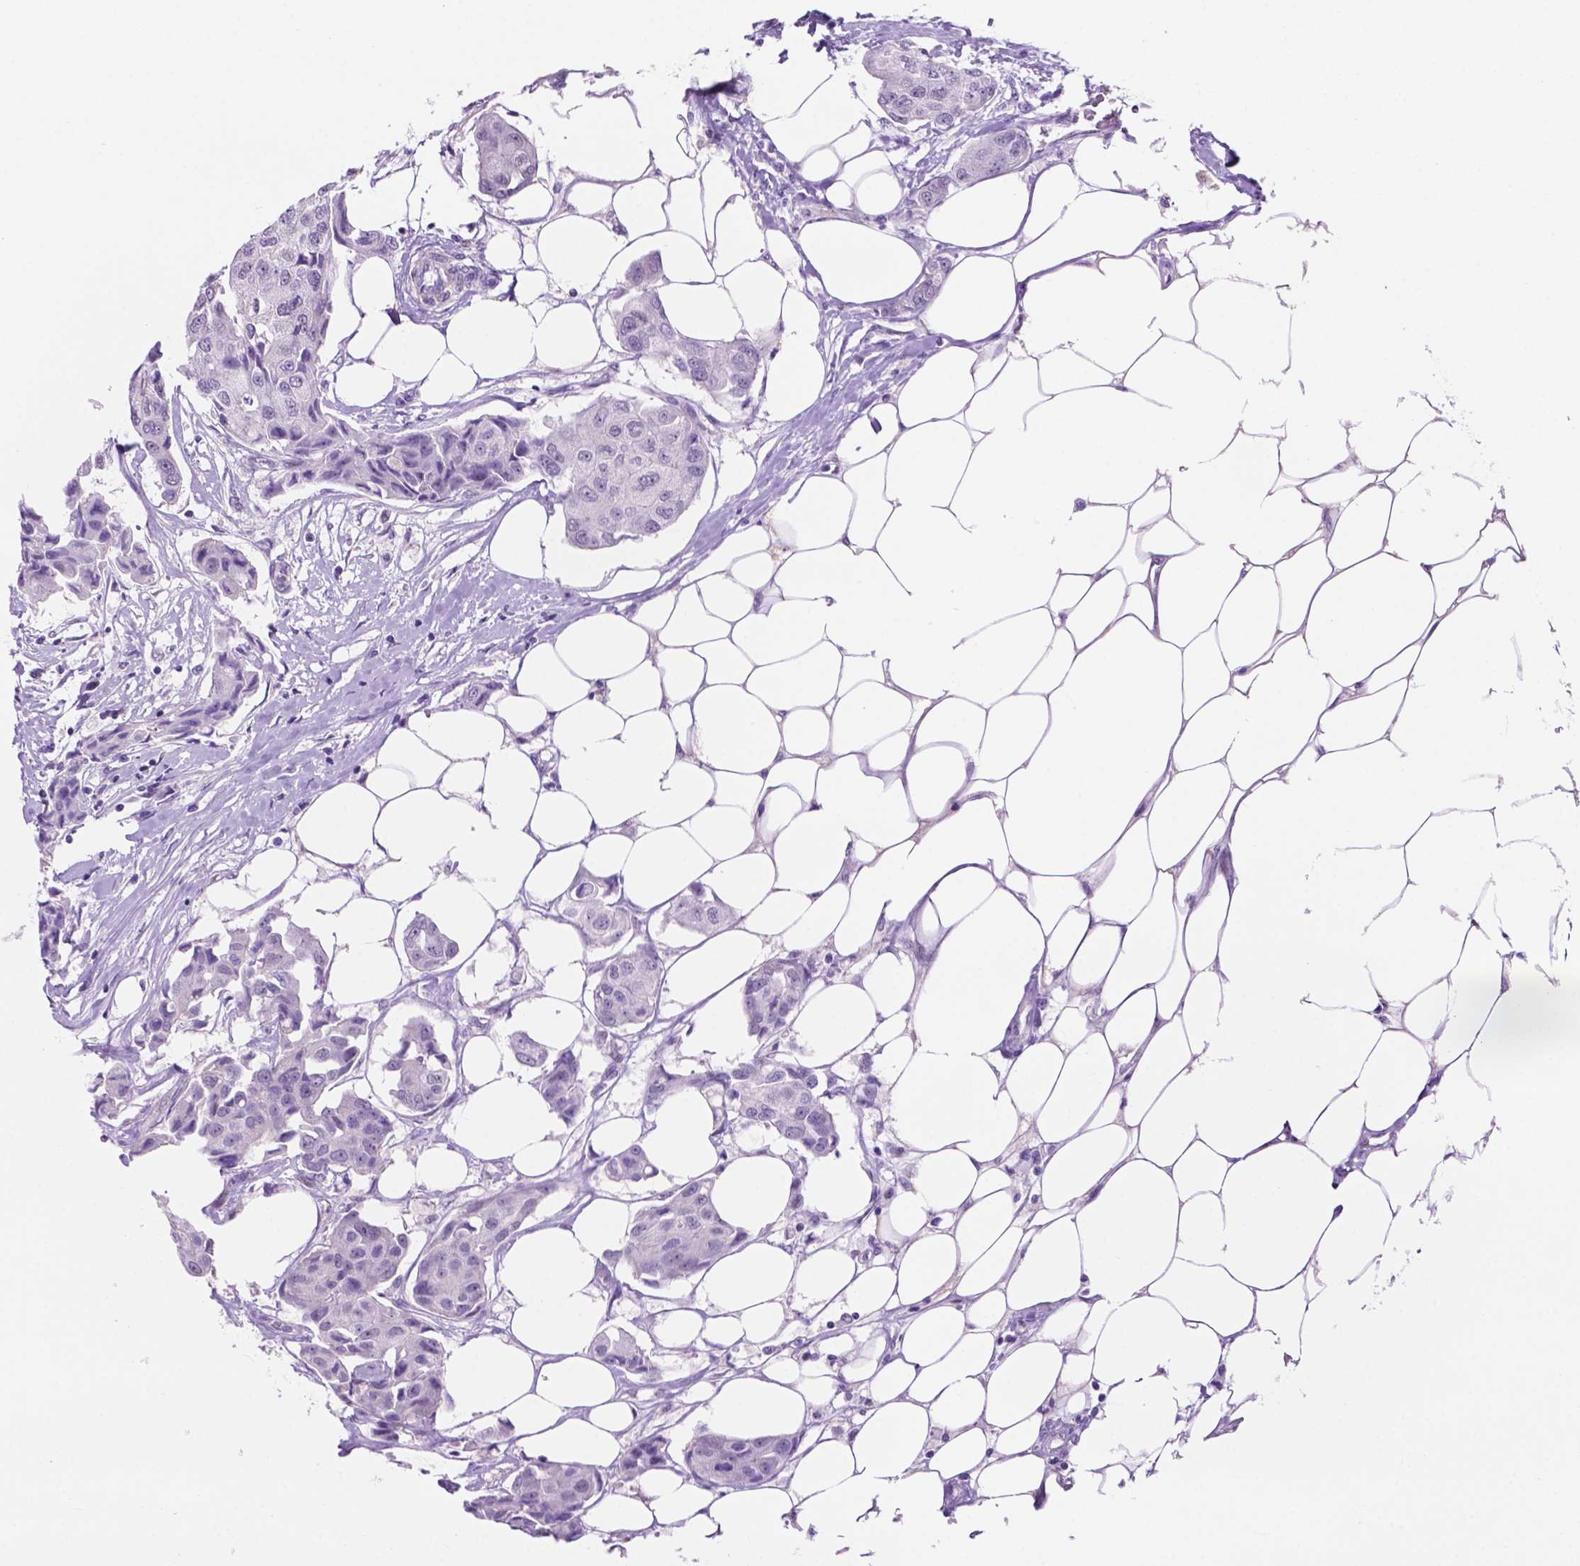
{"staining": {"intensity": "negative", "quantity": "none", "location": "none"}, "tissue": "breast cancer", "cell_type": "Tumor cells", "image_type": "cancer", "snomed": [{"axis": "morphology", "description": "Duct carcinoma"}, {"axis": "topography", "description": "Breast"}, {"axis": "topography", "description": "Lymph node"}], "caption": "Tumor cells are negative for protein expression in human breast intraductal carcinoma.", "gene": "ACY3", "patient": {"sex": "female", "age": 80}}